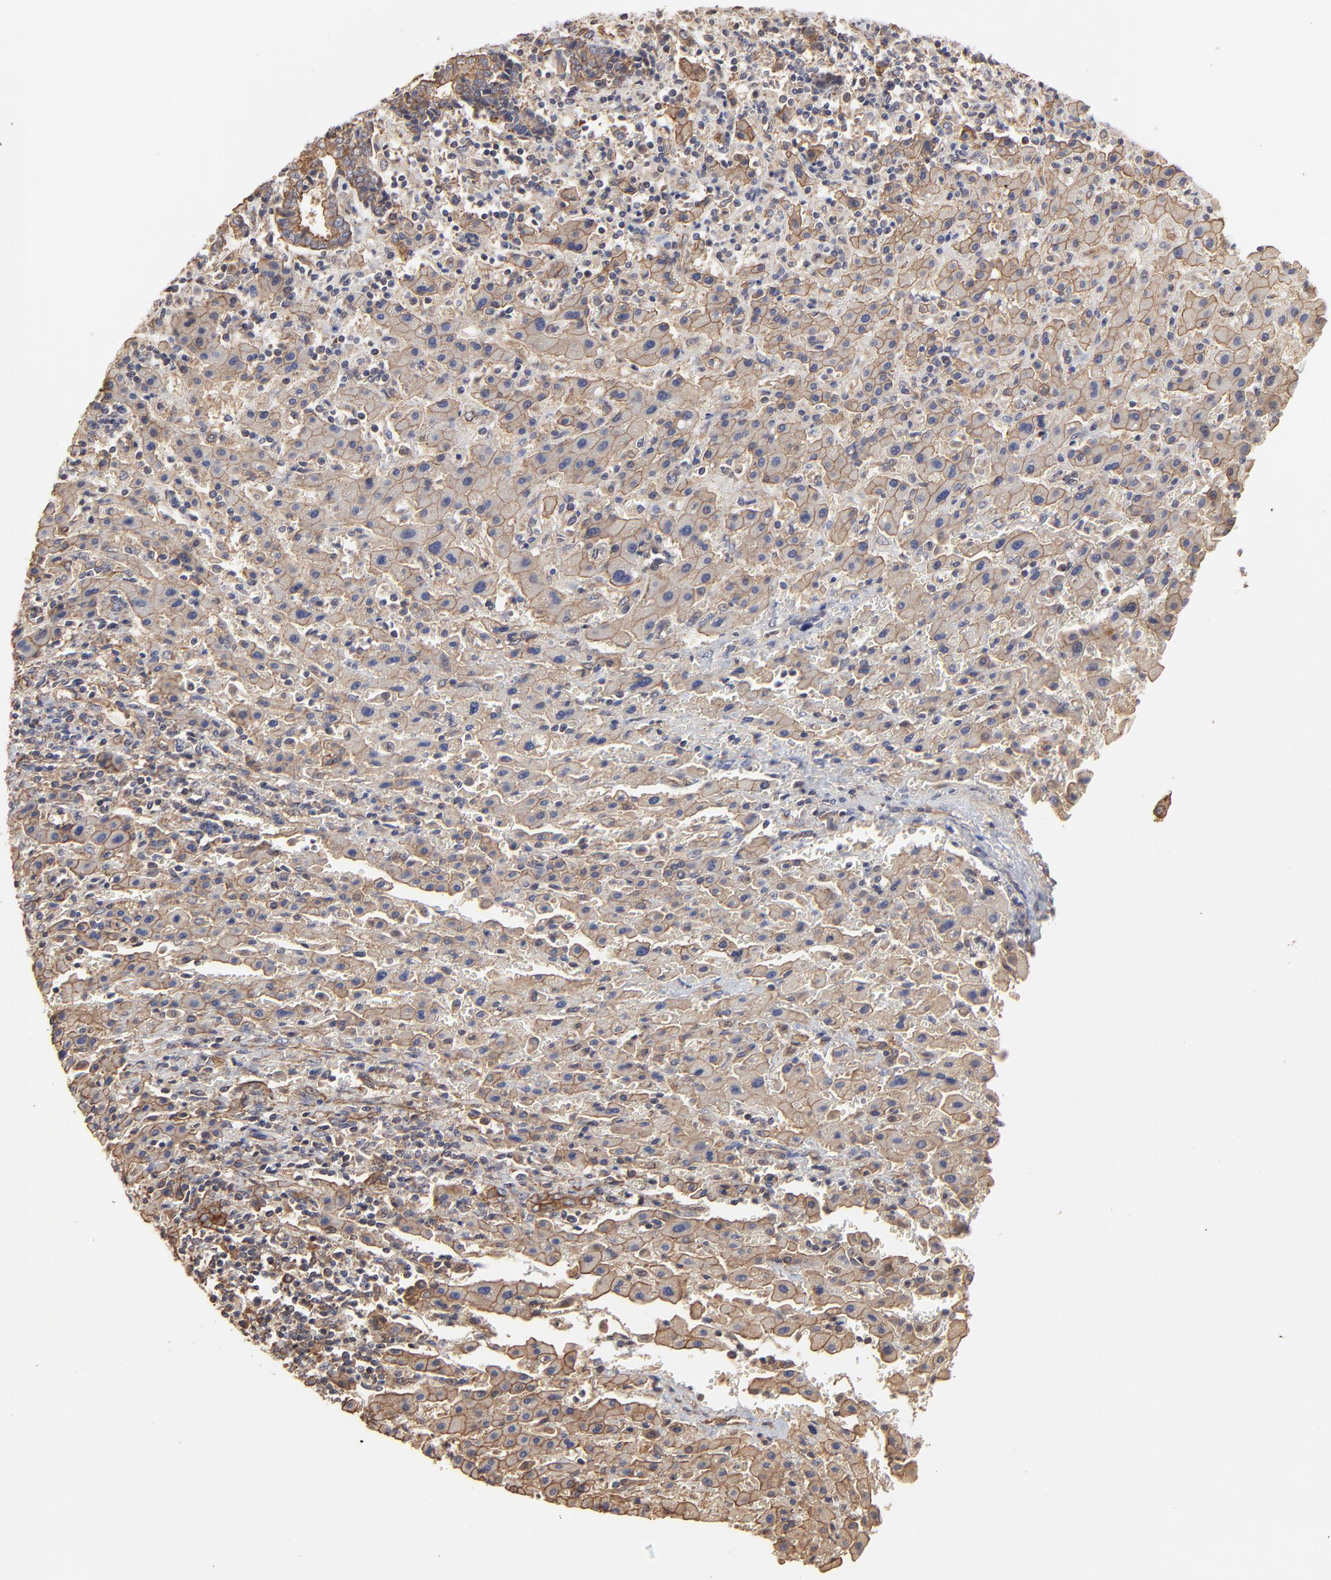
{"staining": {"intensity": "moderate", "quantity": ">75%", "location": "cytoplasmic/membranous"}, "tissue": "liver cancer", "cell_type": "Tumor cells", "image_type": "cancer", "snomed": [{"axis": "morphology", "description": "Cholangiocarcinoma"}, {"axis": "topography", "description": "Liver"}], "caption": "Liver cancer was stained to show a protein in brown. There is medium levels of moderate cytoplasmic/membranous positivity in about >75% of tumor cells.", "gene": "ARMT1", "patient": {"sex": "male", "age": 57}}